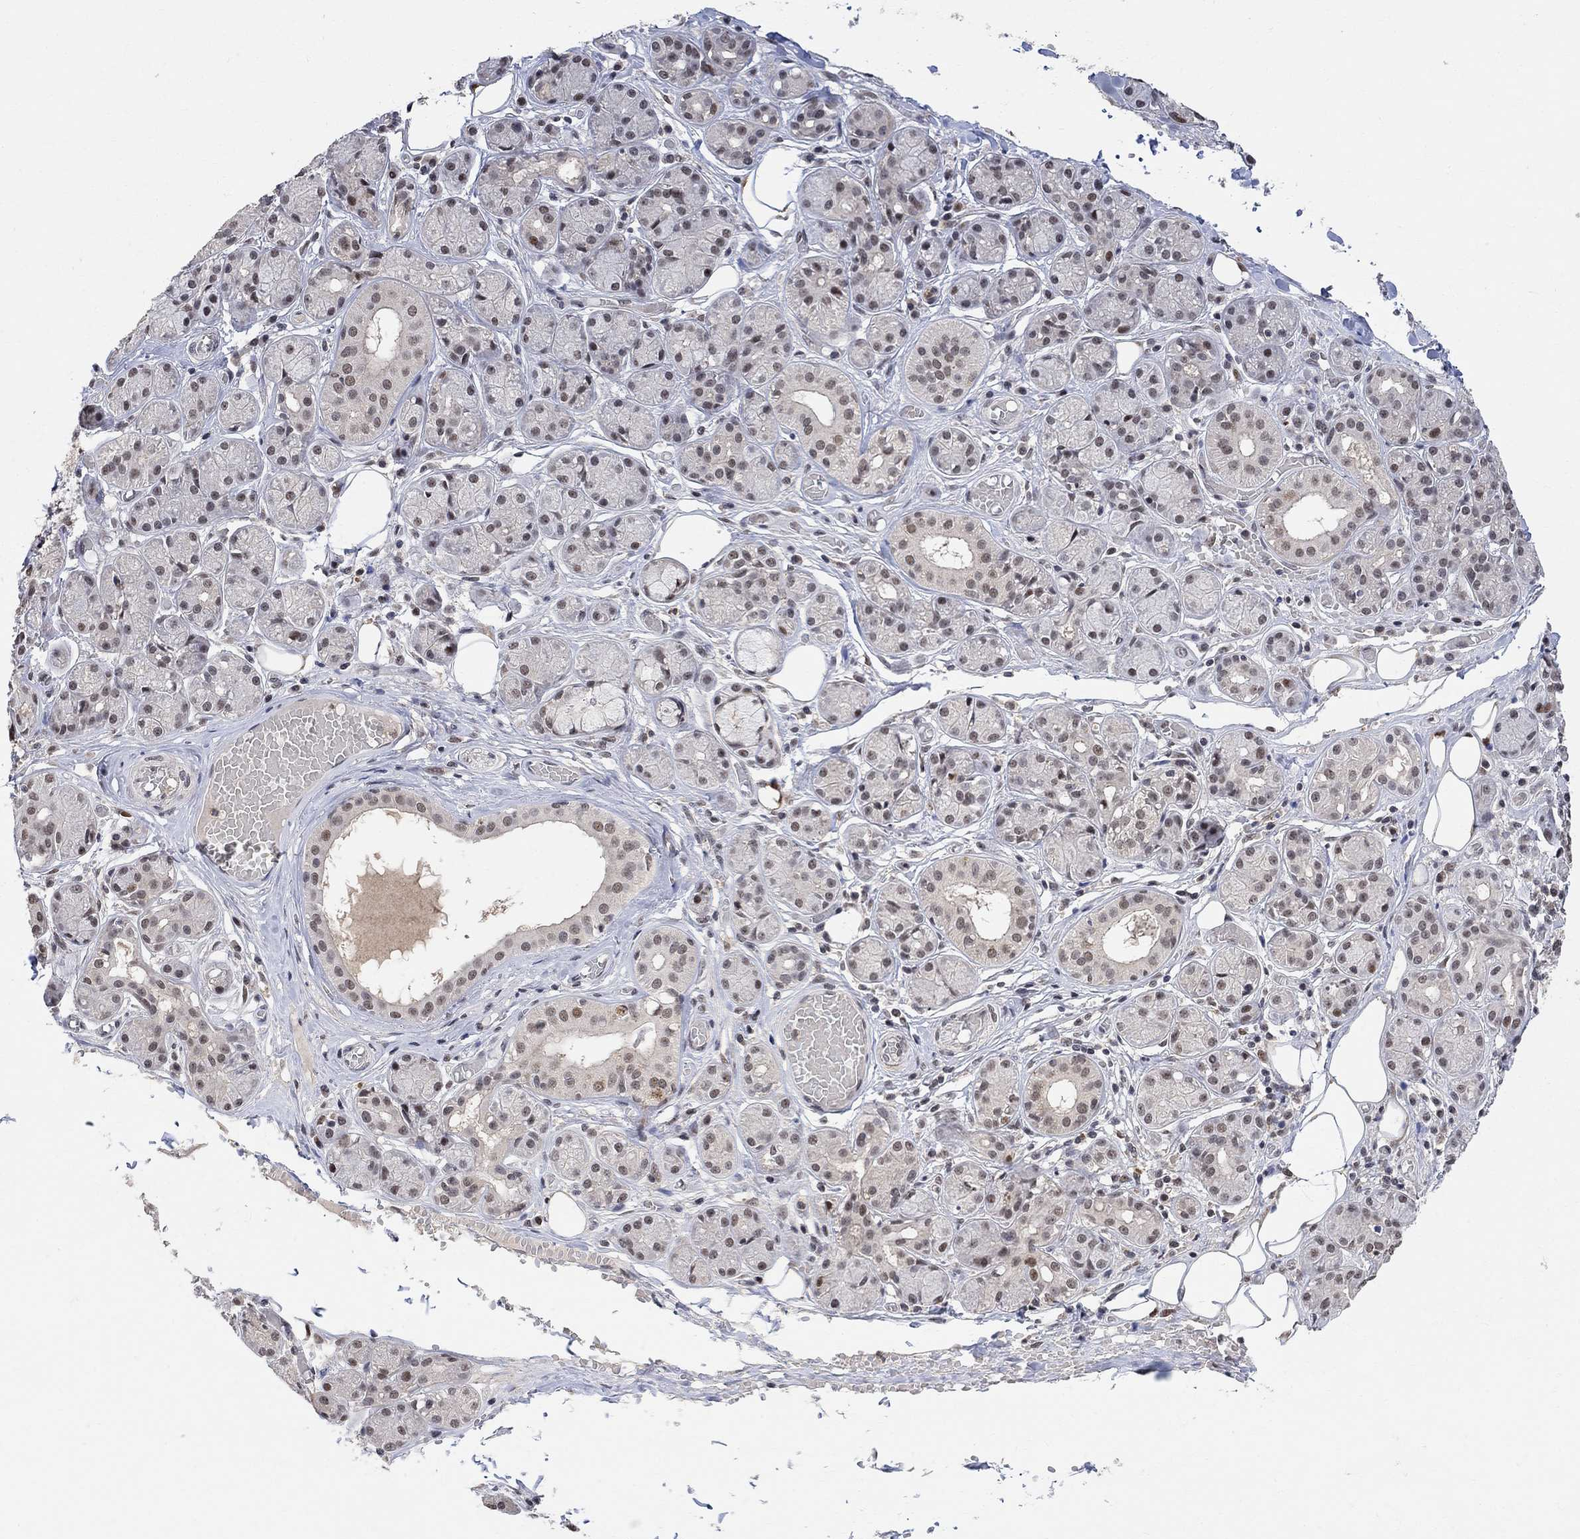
{"staining": {"intensity": "moderate", "quantity": "<25%", "location": "nuclear"}, "tissue": "salivary gland", "cell_type": "Glandular cells", "image_type": "normal", "snomed": [{"axis": "morphology", "description": "Normal tissue, NOS"}, {"axis": "topography", "description": "Salivary gland"}, {"axis": "topography", "description": "Peripheral nerve tissue"}], "caption": "IHC staining of benign salivary gland, which reveals low levels of moderate nuclear positivity in about <25% of glandular cells indicating moderate nuclear protein staining. The staining was performed using DAB (brown) for protein detection and nuclei were counterstained in hematoxylin (blue).", "gene": "E4F1", "patient": {"sex": "male", "age": 71}}